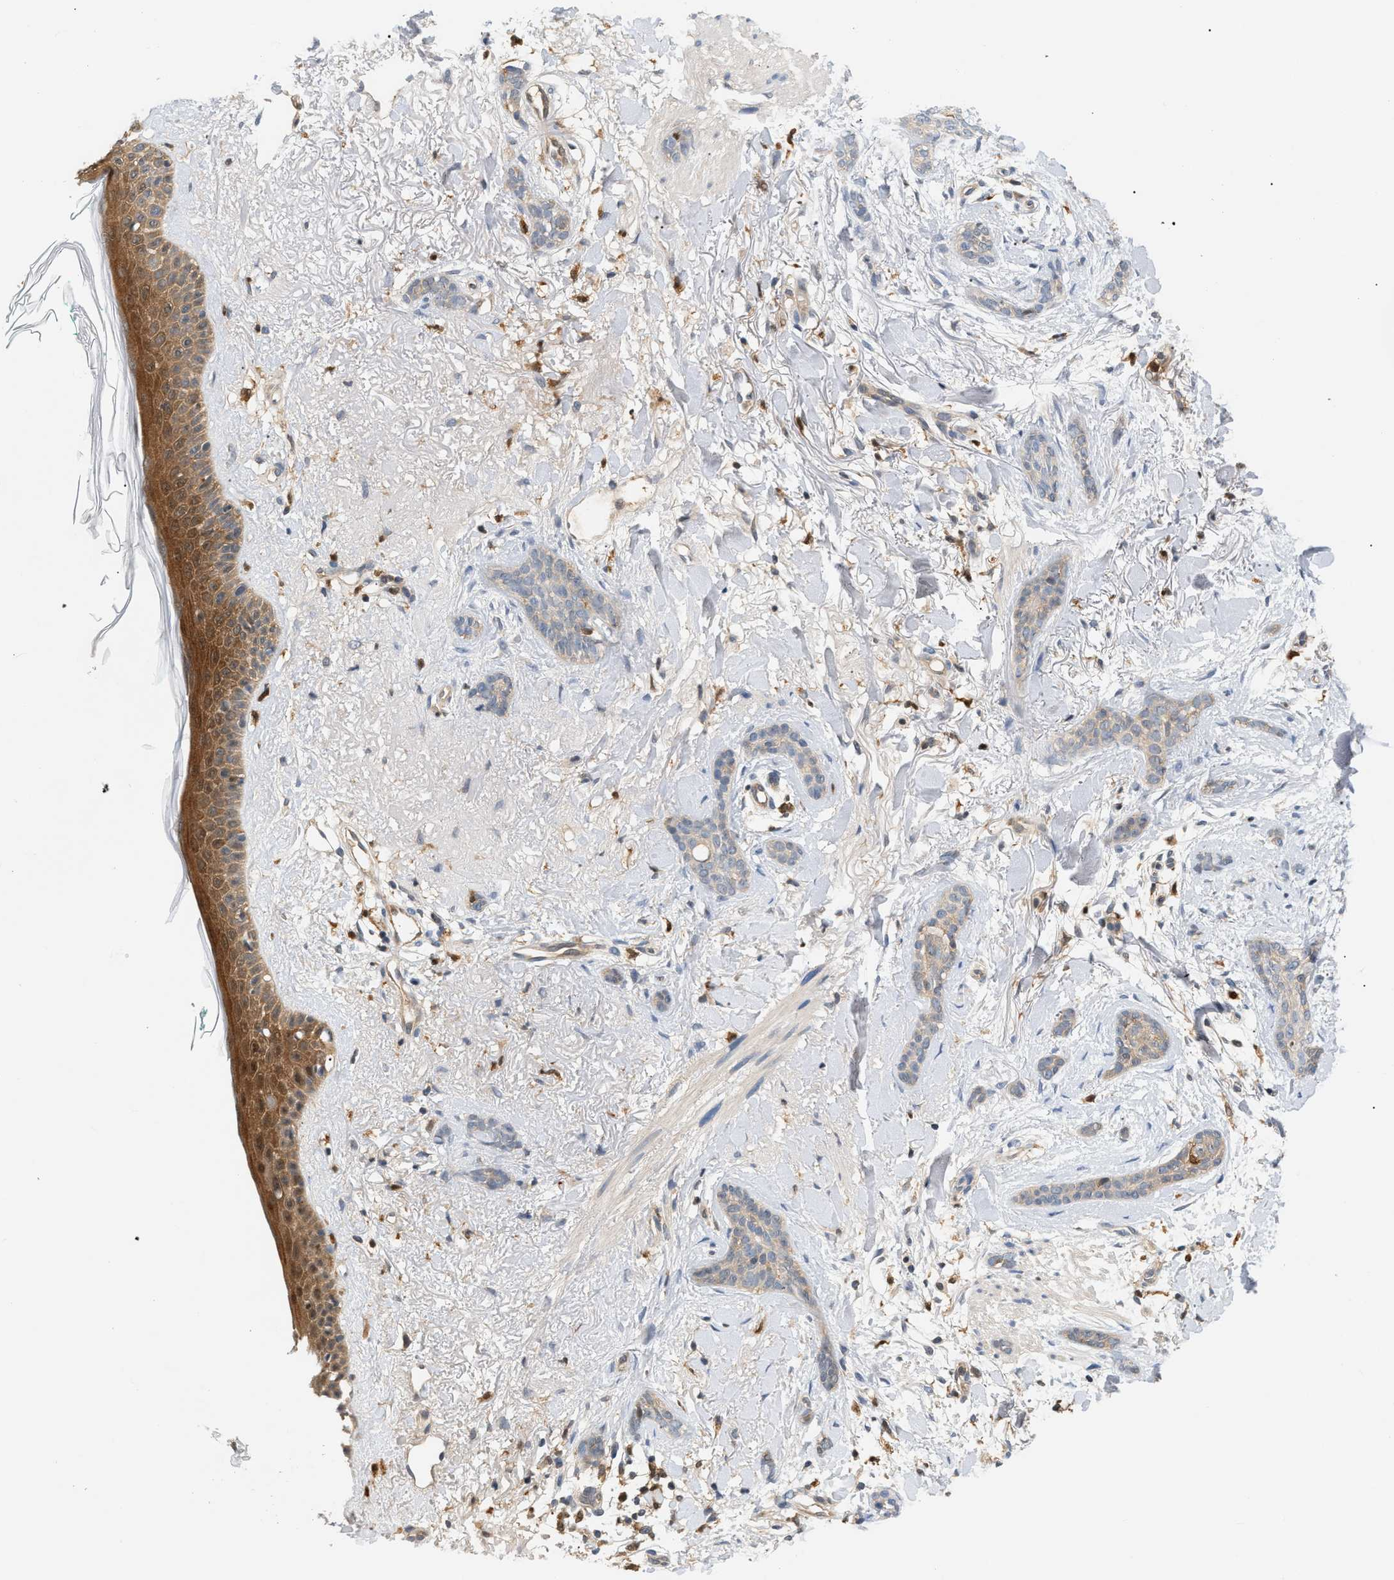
{"staining": {"intensity": "weak", "quantity": "25%-75%", "location": "cytoplasmic/membranous"}, "tissue": "skin cancer", "cell_type": "Tumor cells", "image_type": "cancer", "snomed": [{"axis": "morphology", "description": "Basal cell carcinoma"}, {"axis": "morphology", "description": "Adnexal tumor, benign"}, {"axis": "topography", "description": "Skin"}], "caption": "Skin cancer stained with DAB (3,3'-diaminobenzidine) immunohistochemistry (IHC) exhibits low levels of weak cytoplasmic/membranous expression in about 25%-75% of tumor cells. (Brightfield microscopy of DAB IHC at high magnification).", "gene": "PYCARD", "patient": {"sex": "female", "age": 42}}